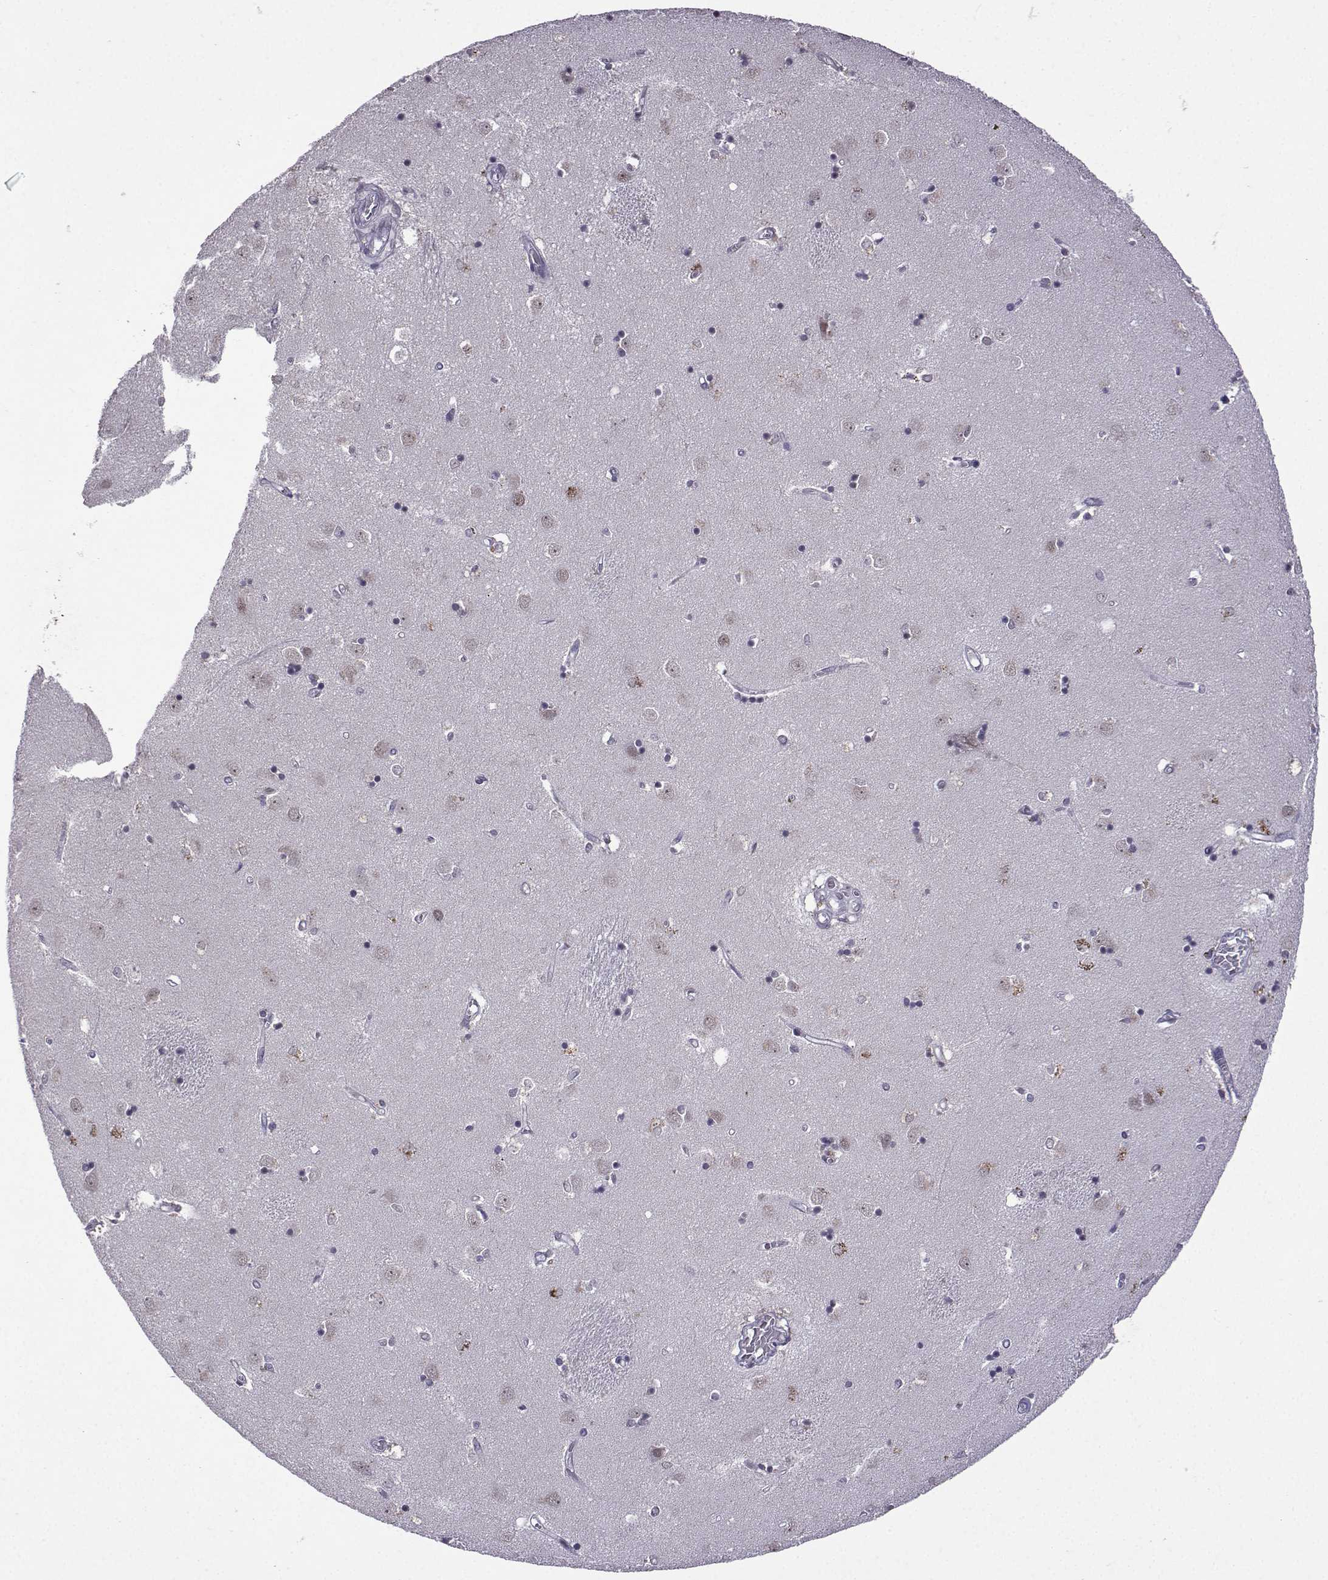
{"staining": {"intensity": "negative", "quantity": "none", "location": "none"}, "tissue": "caudate", "cell_type": "Glial cells", "image_type": "normal", "snomed": [{"axis": "morphology", "description": "Normal tissue, NOS"}, {"axis": "topography", "description": "Lateral ventricle wall"}], "caption": "Glial cells show no significant expression in normal caudate.", "gene": "CCL28", "patient": {"sex": "male", "age": 54}}